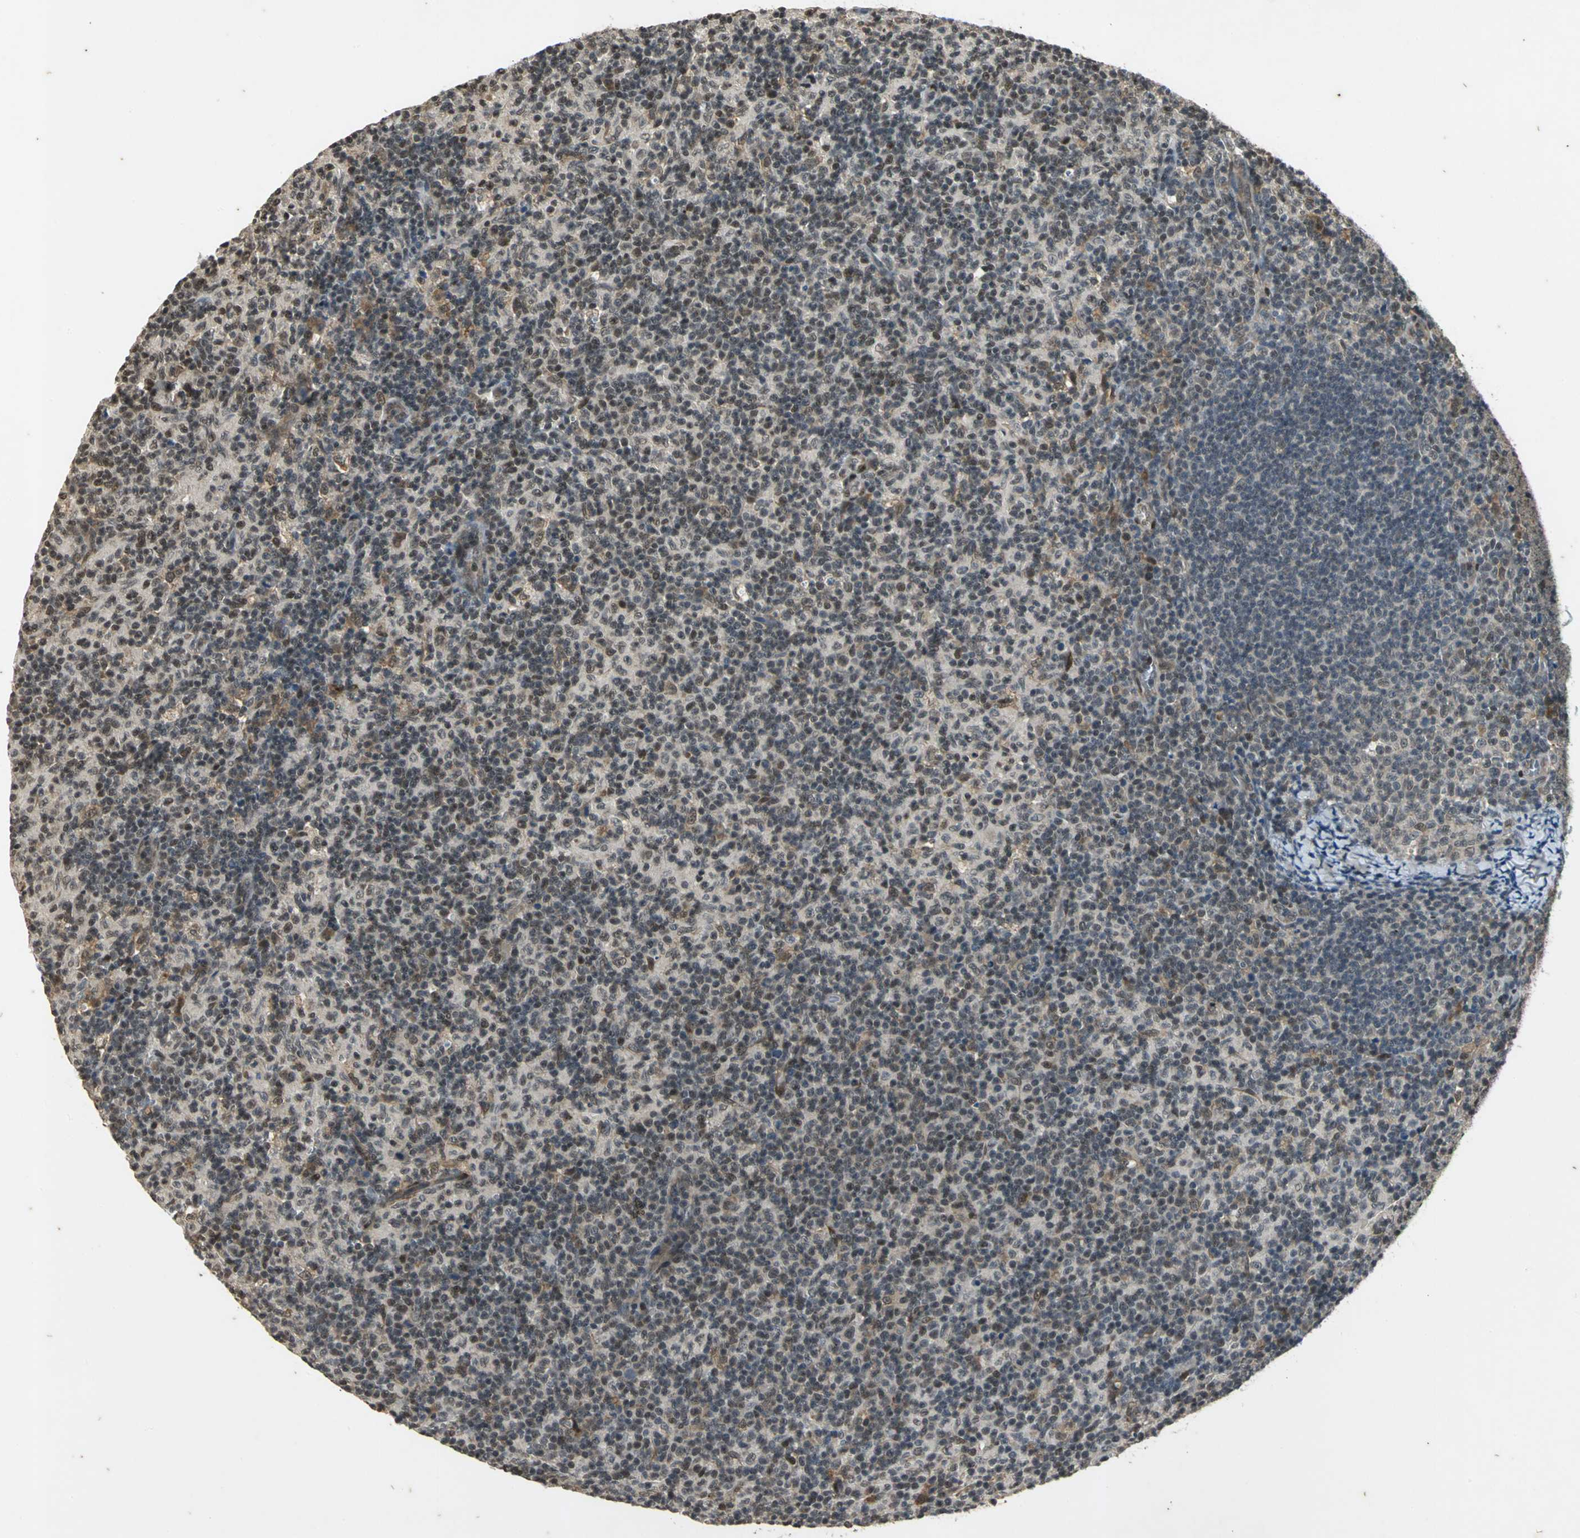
{"staining": {"intensity": "weak", "quantity": "25%-75%", "location": "nuclear"}, "tissue": "lymph node", "cell_type": "Germinal center cells", "image_type": "normal", "snomed": [{"axis": "morphology", "description": "Normal tissue, NOS"}, {"axis": "morphology", "description": "Inflammation, NOS"}, {"axis": "topography", "description": "Lymph node"}], "caption": "Immunohistochemistry micrograph of unremarkable lymph node: human lymph node stained using immunohistochemistry (IHC) displays low levels of weak protein expression localized specifically in the nuclear of germinal center cells, appearing as a nuclear brown color.", "gene": "NOTCH3", "patient": {"sex": "male", "age": 55}}